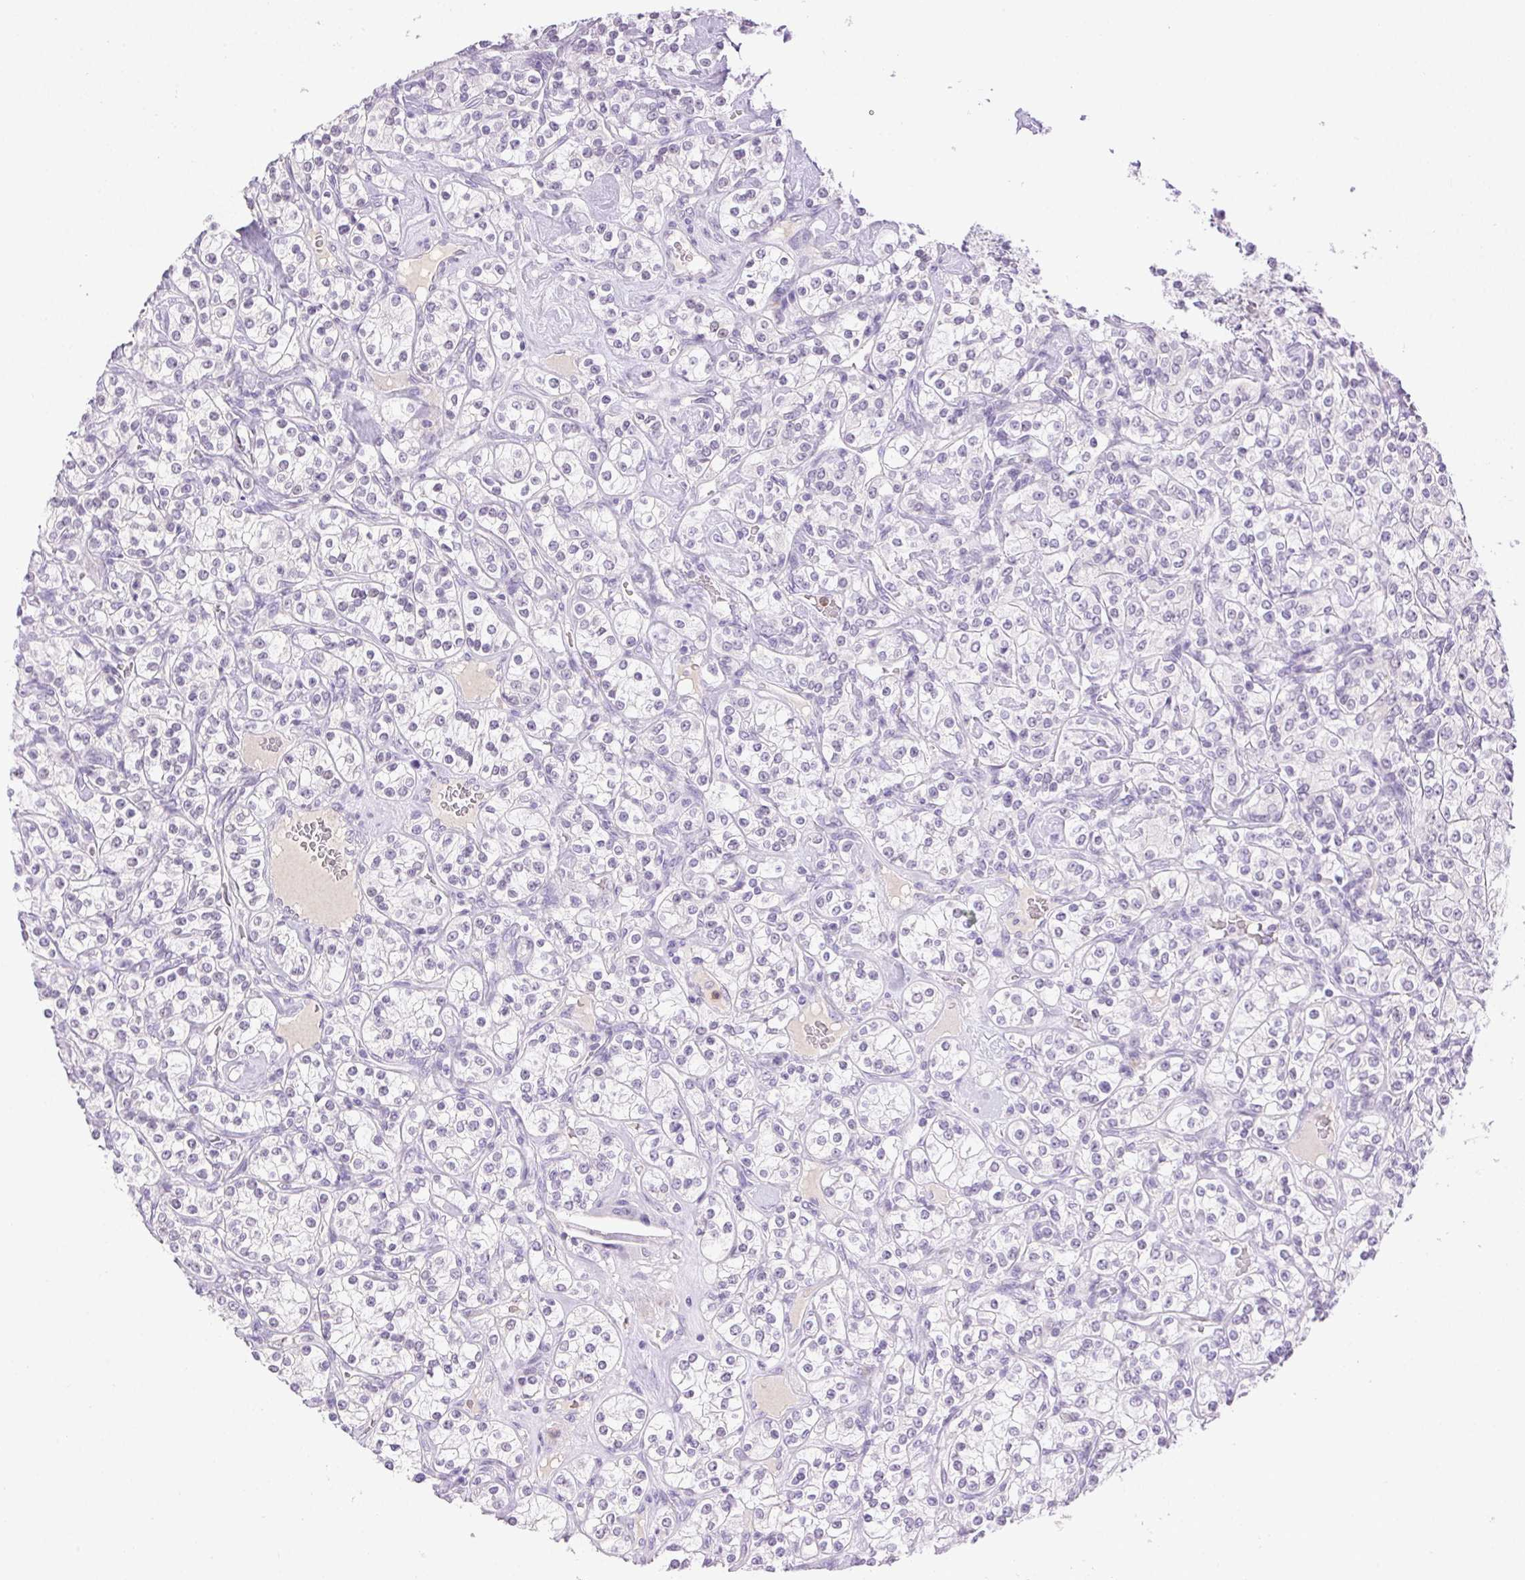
{"staining": {"intensity": "negative", "quantity": "none", "location": "none"}, "tissue": "renal cancer", "cell_type": "Tumor cells", "image_type": "cancer", "snomed": [{"axis": "morphology", "description": "Adenocarcinoma, NOS"}, {"axis": "topography", "description": "Kidney"}], "caption": "A high-resolution image shows immunohistochemistry (IHC) staining of renal cancer (adenocarcinoma), which exhibits no significant staining in tumor cells.", "gene": "EMX2", "patient": {"sex": "male", "age": 77}}